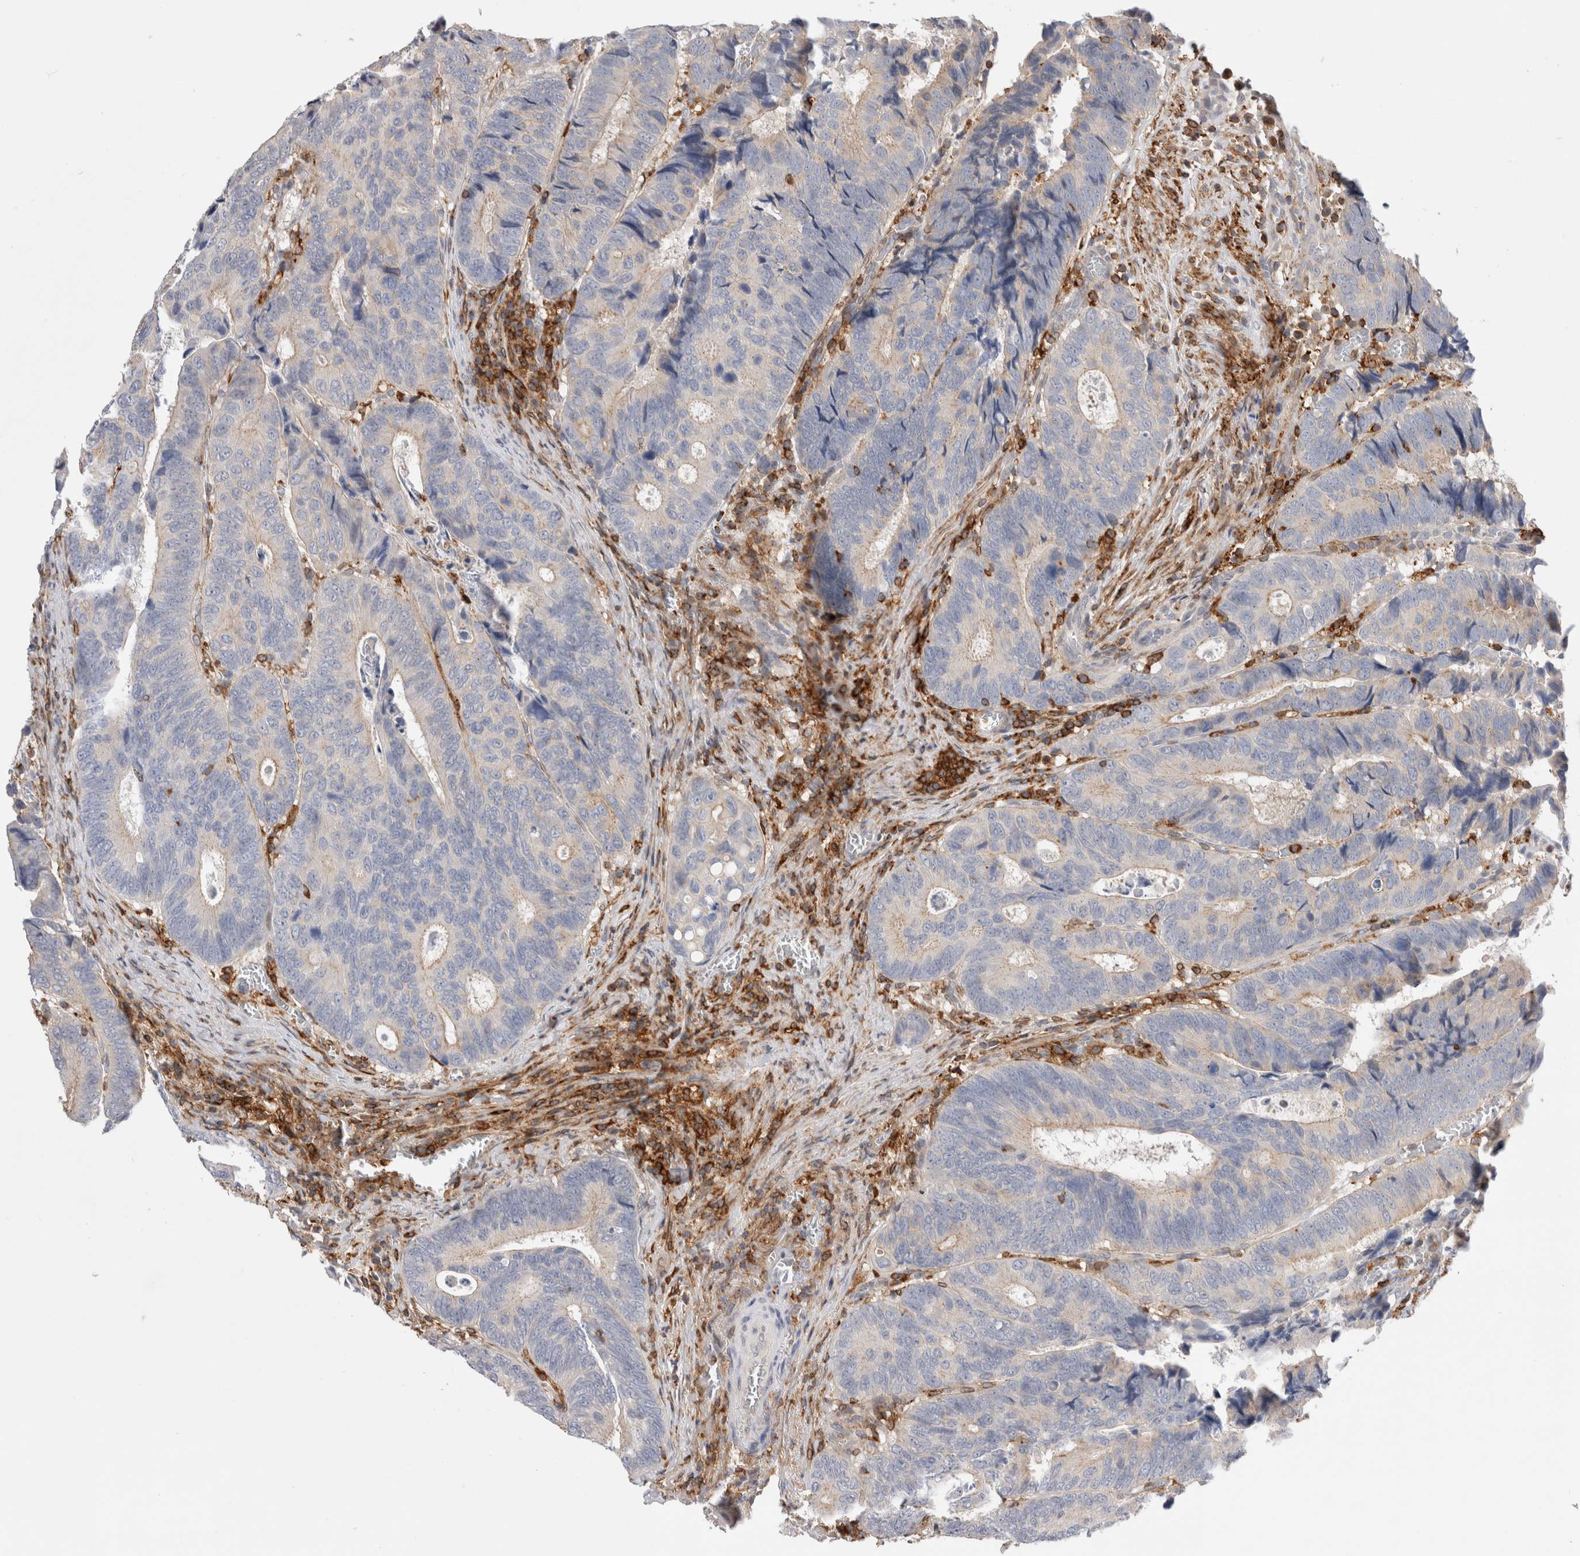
{"staining": {"intensity": "negative", "quantity": "none", "location": "none"}, "tissue": "colorectal cancer", "cell_type": "Tumor cells", "image_type": "cancer", "snomed": [{"axis": "morphology", "description": "Inflammation, NOS"}, {"axis": "morphology", "description": "Adenocarcinoma, NOS"}, {"axis": "topography", "description": "Colon"}], "caption": "This is a micrograph of immunohistochemistry staining of colorectal adenocarcinoma, which shows no staining in tumor cells.", "gene": "CCDC88B", "patient": {"sex": "male", "age": 72}}